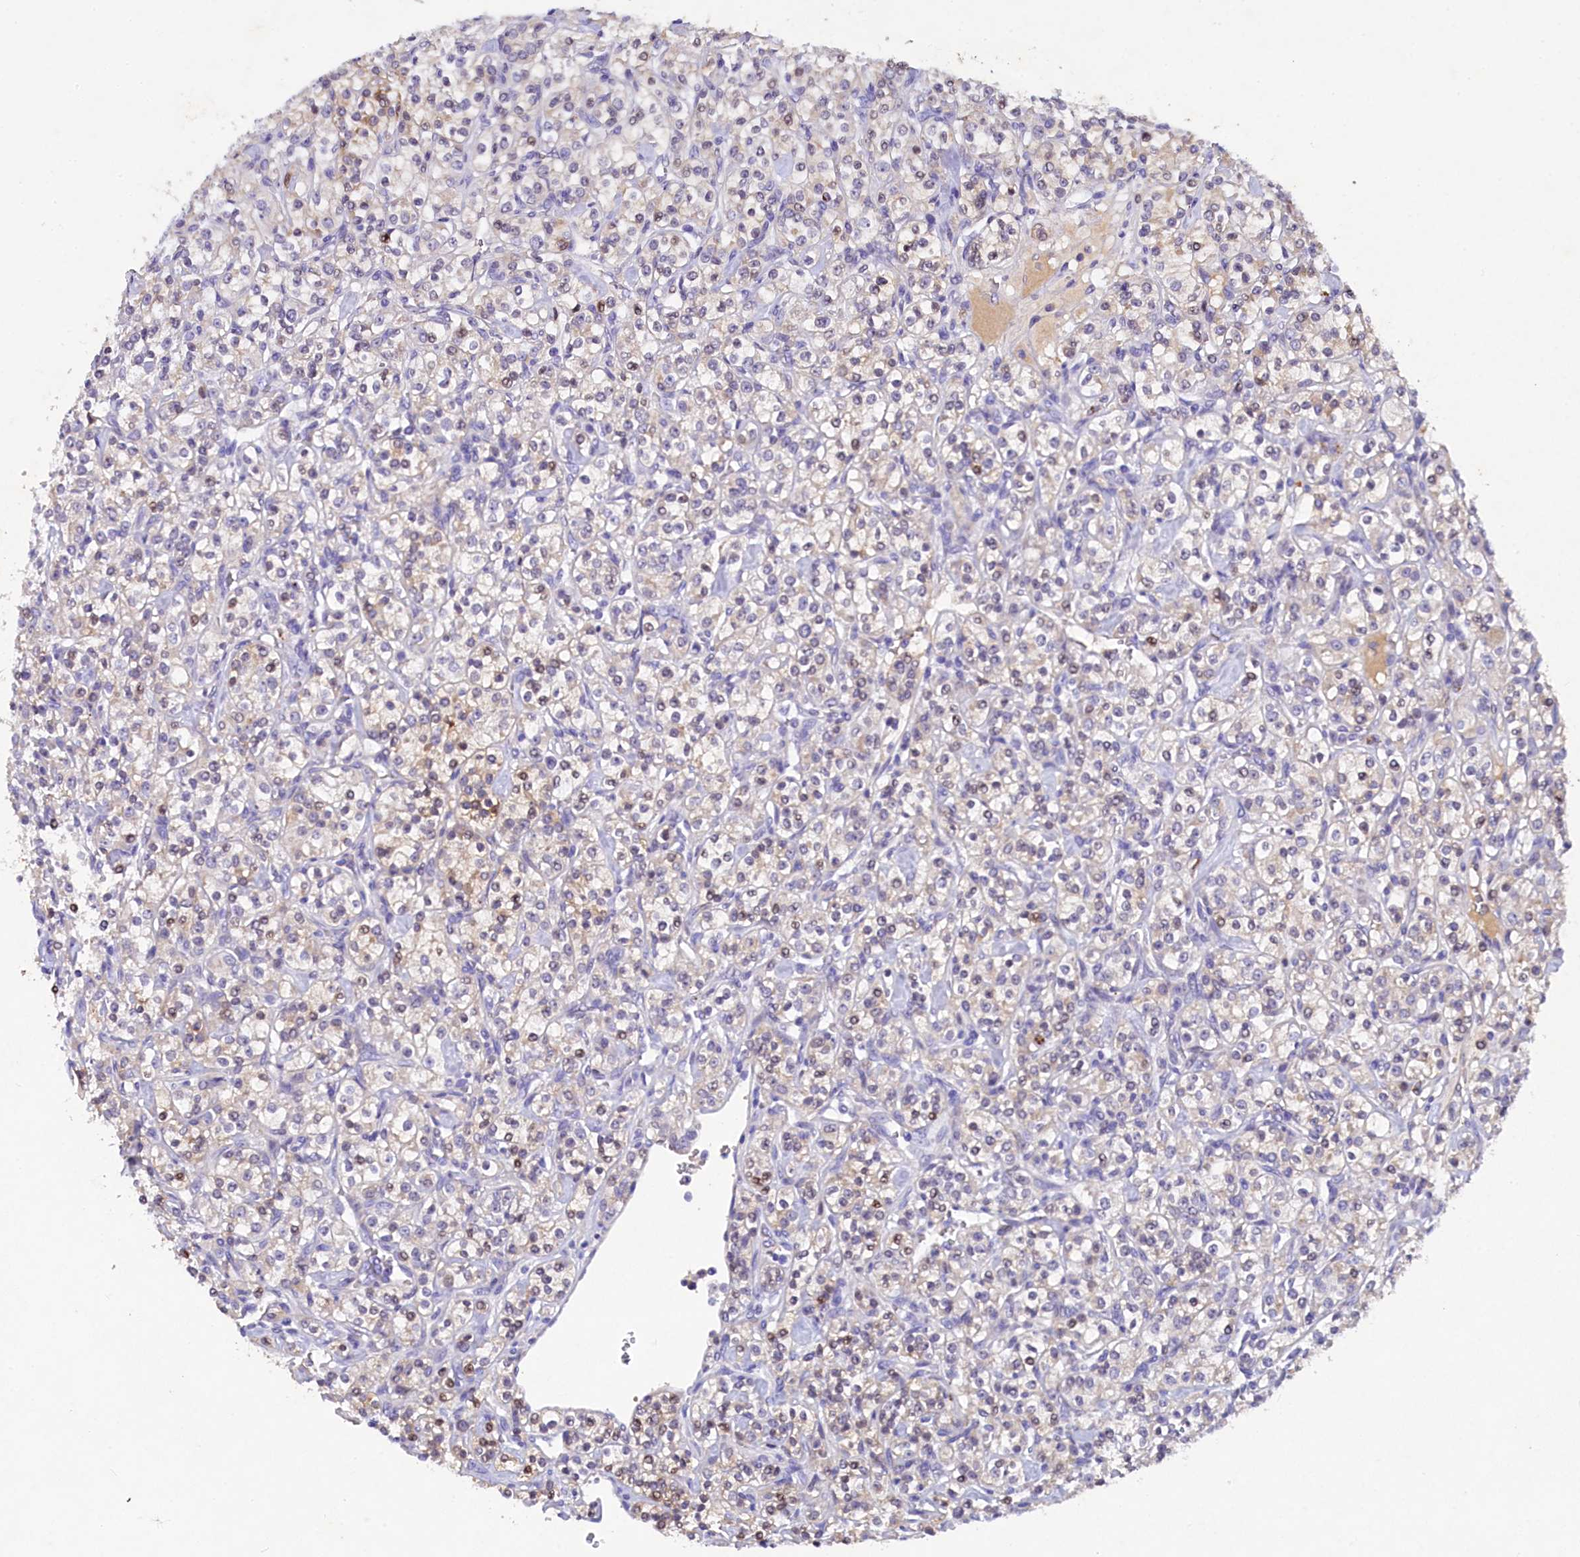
{"staining": {"intensity": "weak", "quantity": "25%-75%", "location": "cytoplasmic/membranous"}, "tissue": "renal cancer", "cell_type": "Tumor cells", "image_type": "cancer", "snomed": [{"axis": "morphology", "description": "Adenocarcinoma, NOS"}, {"axis": "topography", "description": "Kidney"}], "caption": "Tumor cells reveal low levels of weak cytoplasmic/membranous staining in about 25%-75% of cells in adenocarcinoma (renal).", "gene": "TGDS", "patient": {"sex": "male", "age": 77}}